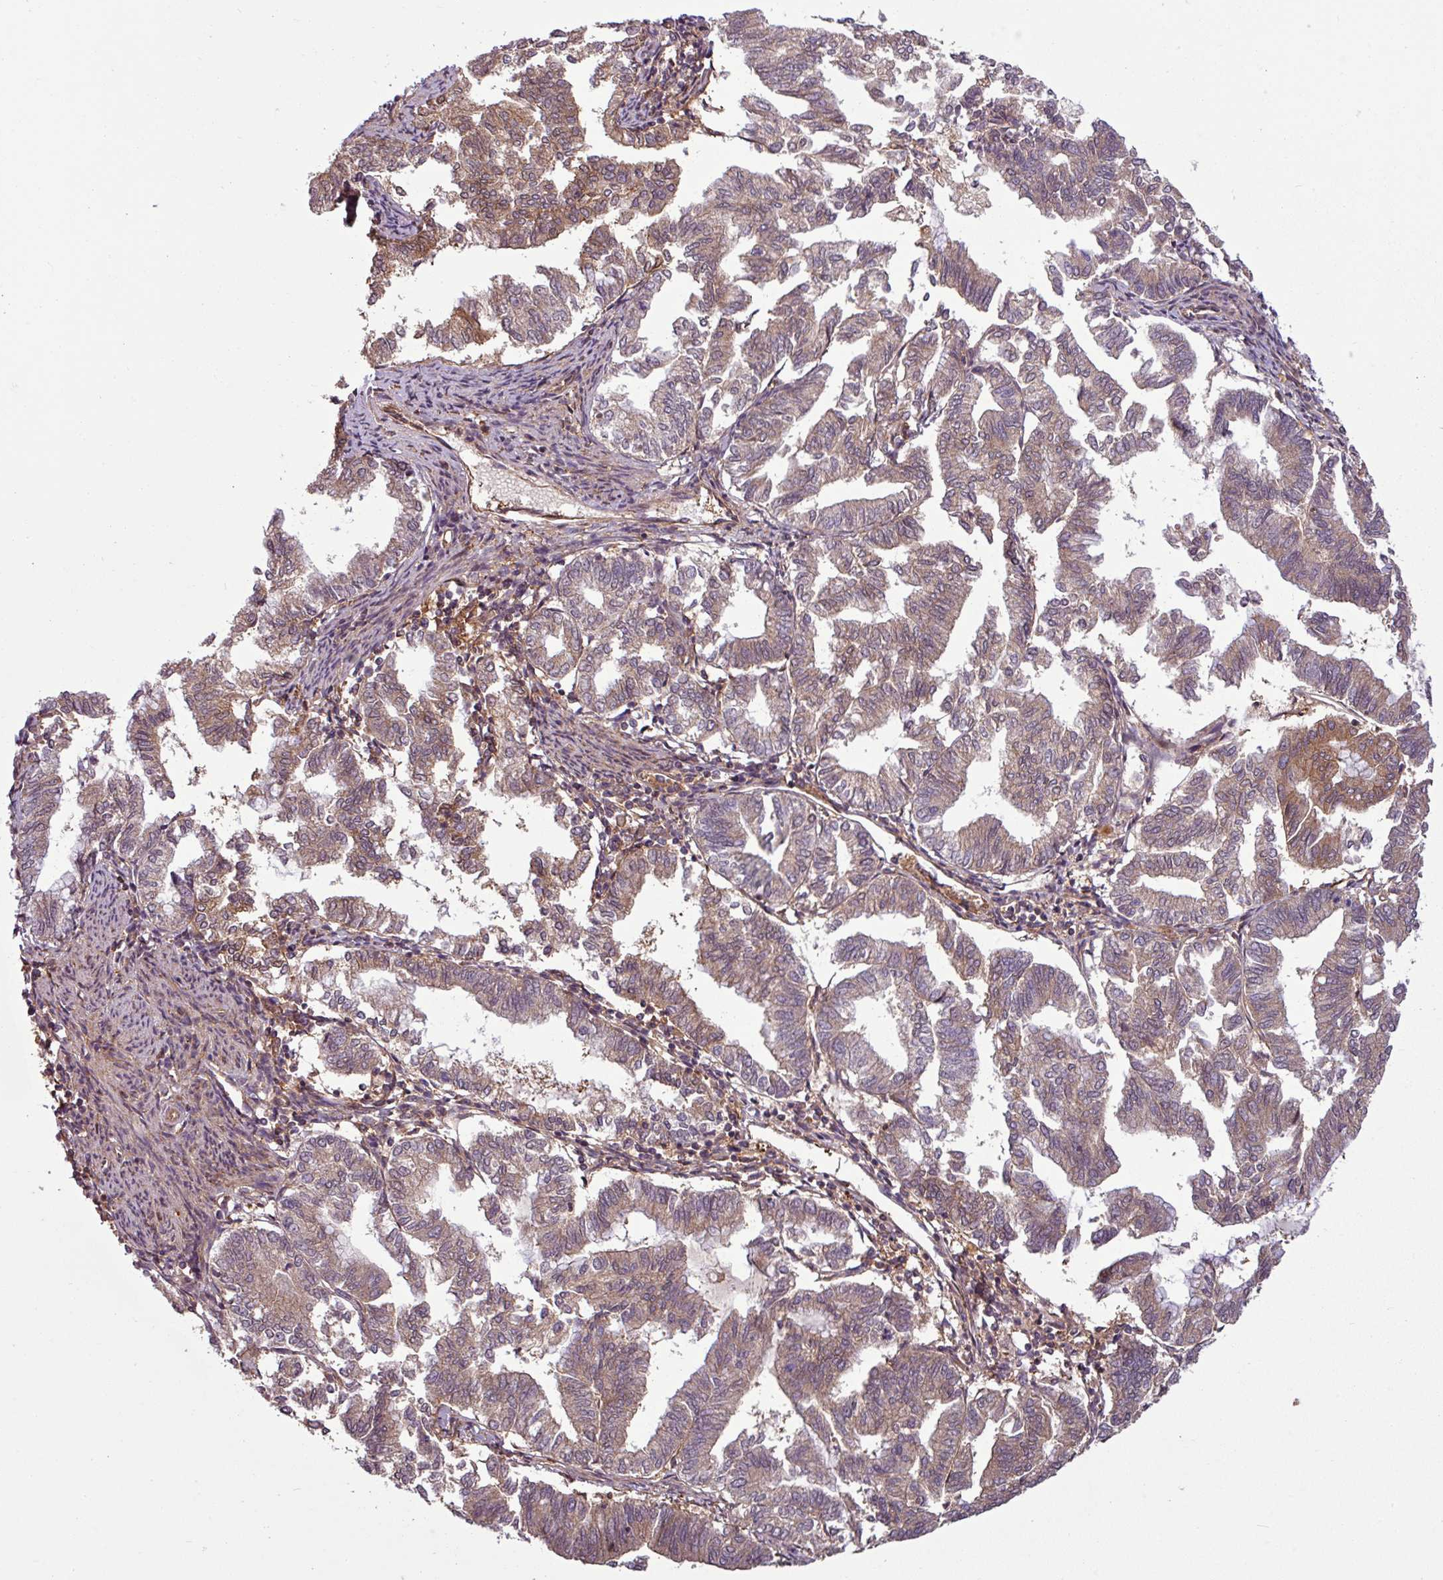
{"staining": {"intensity": "weak", "quantity": "25%-75%", "location": "cytoplasmic/membranous"}, "tissue": "endometrial cancer", "cell_type": "Tumor cells", "image_type": "cancer", "snomed": [{"axis": "morphology", "description": "Adenocarcinoma, NOS"}, {"axis": "topography", "description": "Endometrium"}], "caption": "This histopathology image reveals IHC staining of endometrial cancer (adenocarcinoma), with low weak cytoplasmic/membranous staining in approximately 25%-75% of tumor cells.", "gene": "SH3BGRL", "patient": {"sex": "female", "age": 79}}